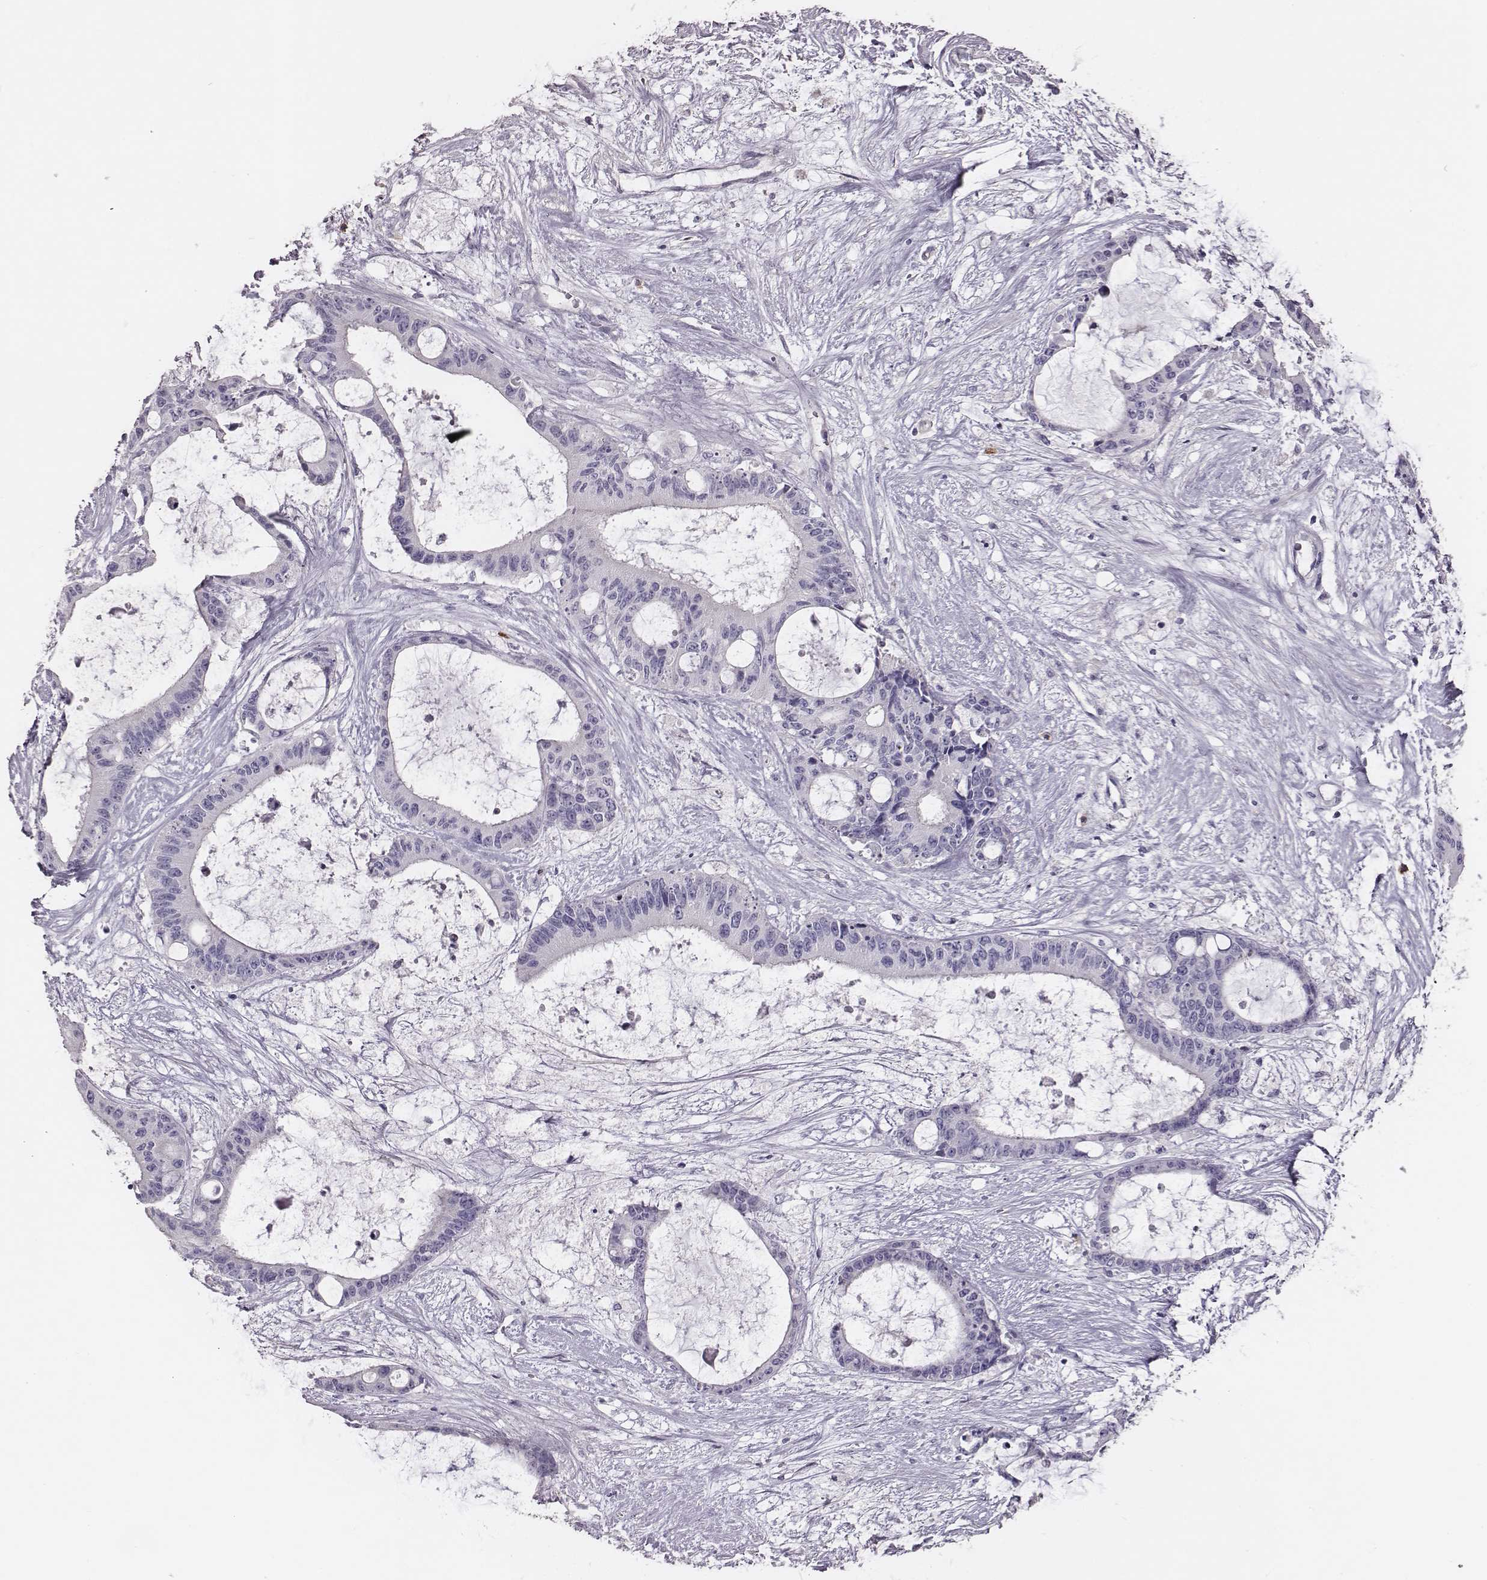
{"staining": {"intensity": "negative", "quantity": "none", "location": "none"}, "tissue": "liver cancer", "cell_type": "Tumor cells", "image_type": "cancer", "snomed": [{"axis": "morphology", "description": "Normal tissue, NOS"}, {"axis": "morphology", "description": "Cholangiocarcinoma"}, {"axis": "topography", "description": "Liver"}, {"axis": "topography", "description": "Peripheral nerve tissue"}], "caption": "The histopathology image shows no staining of tumor cells in liver cholangiocarcinoma.", "gene": "P2RY10", "patient": {"sex": "female", "age": 73}}